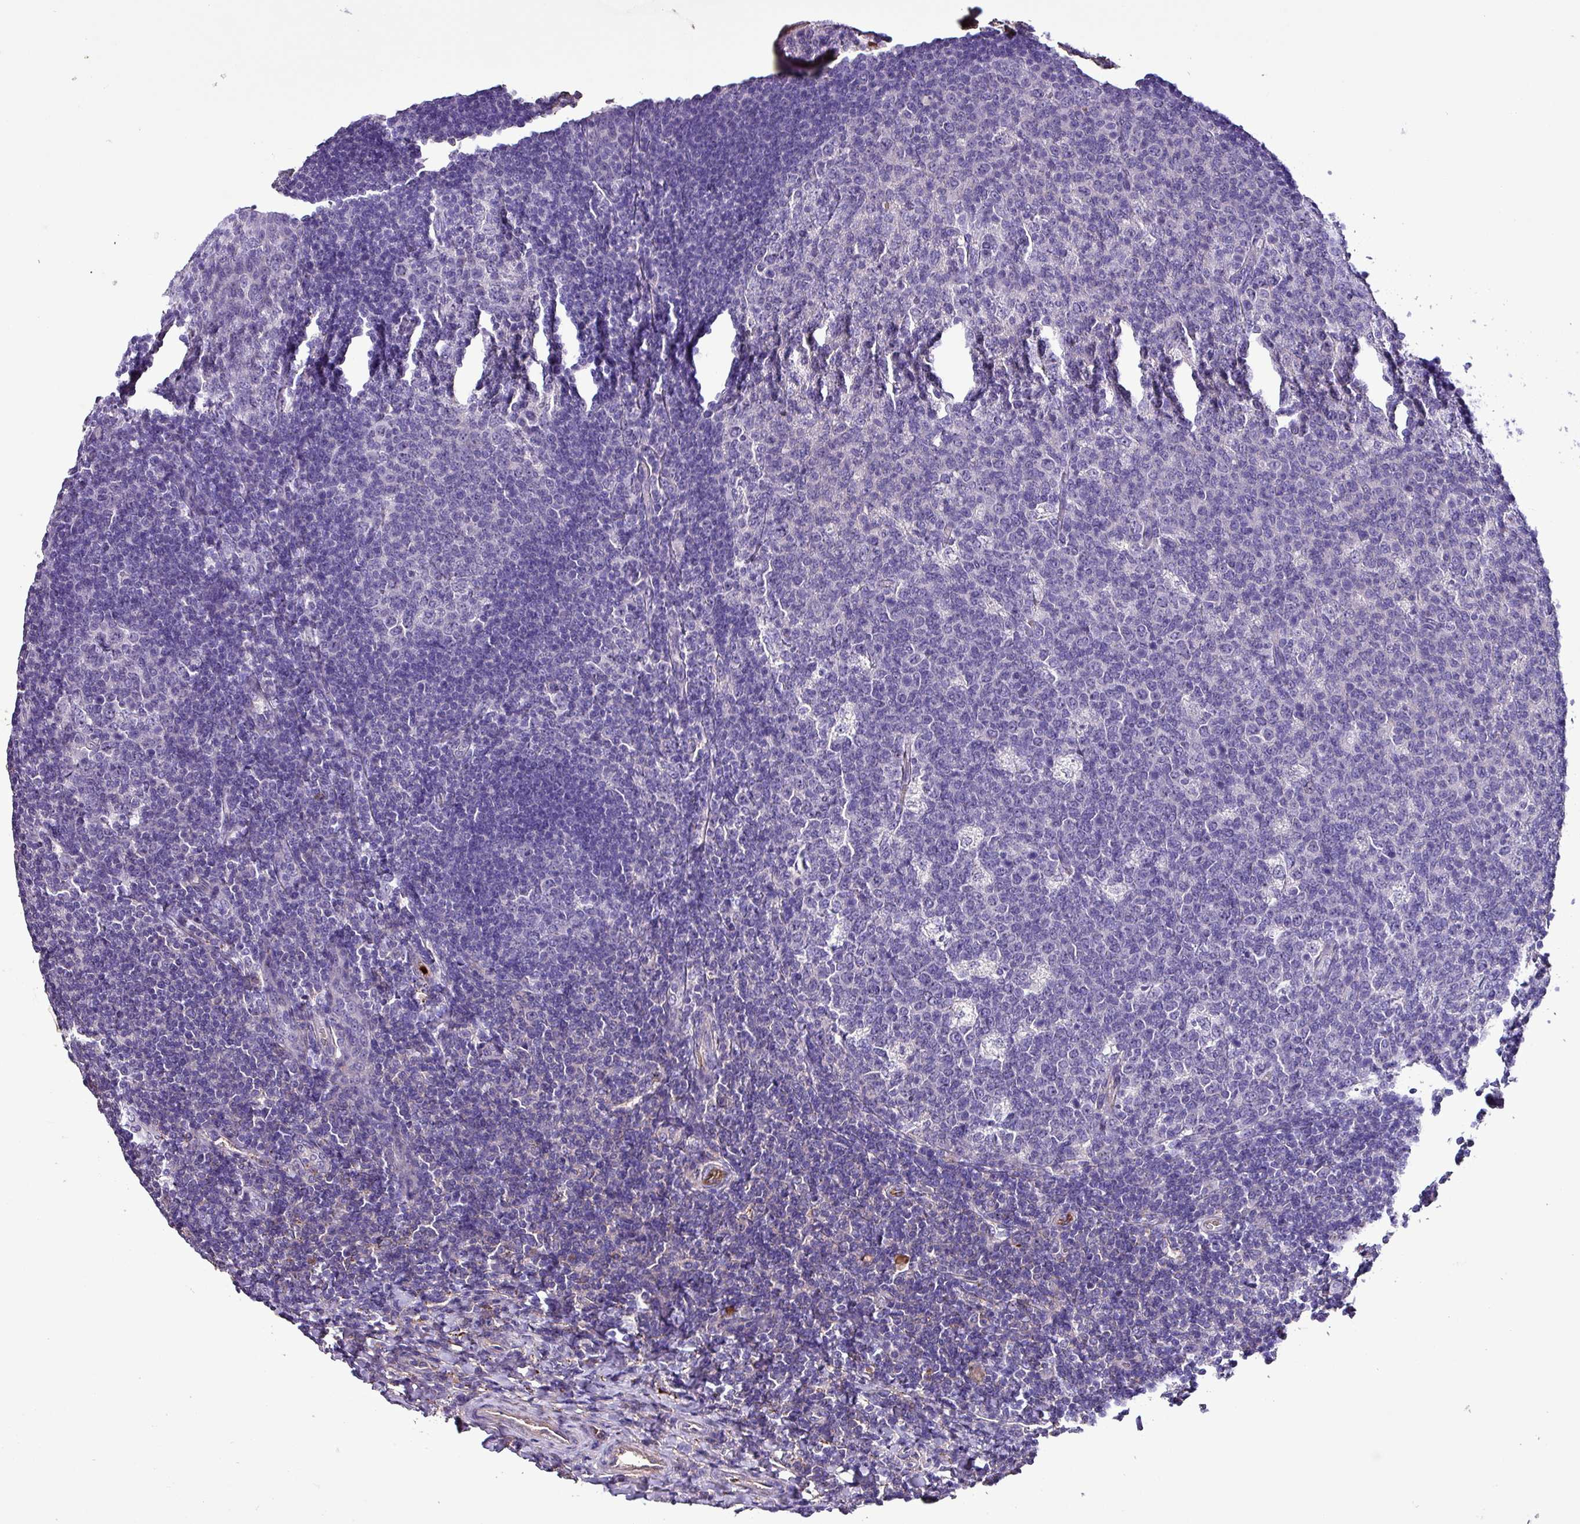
{"staining": {"intensity": "negative", "quantity": "none", "location": "none"}, "tissue": "tonsil", "cell_type": "Germinal center cells", "image_type": "normal", "snomed": [{"axis": "morphology", "description": "Normal tissue, NOS"}, {"axis": "topography", "description": "Tonsil"}], "caption": "The photomicrograph displays no significant positivity in germinal center cells of tonsil. The staining is performed using DAB (3,3'-diaminobenzidine) brown chromogen with nuclei counter-stained in using hematoxylin.", "gene": "HPR", "patient": {"sex": "male", "age": 17}}